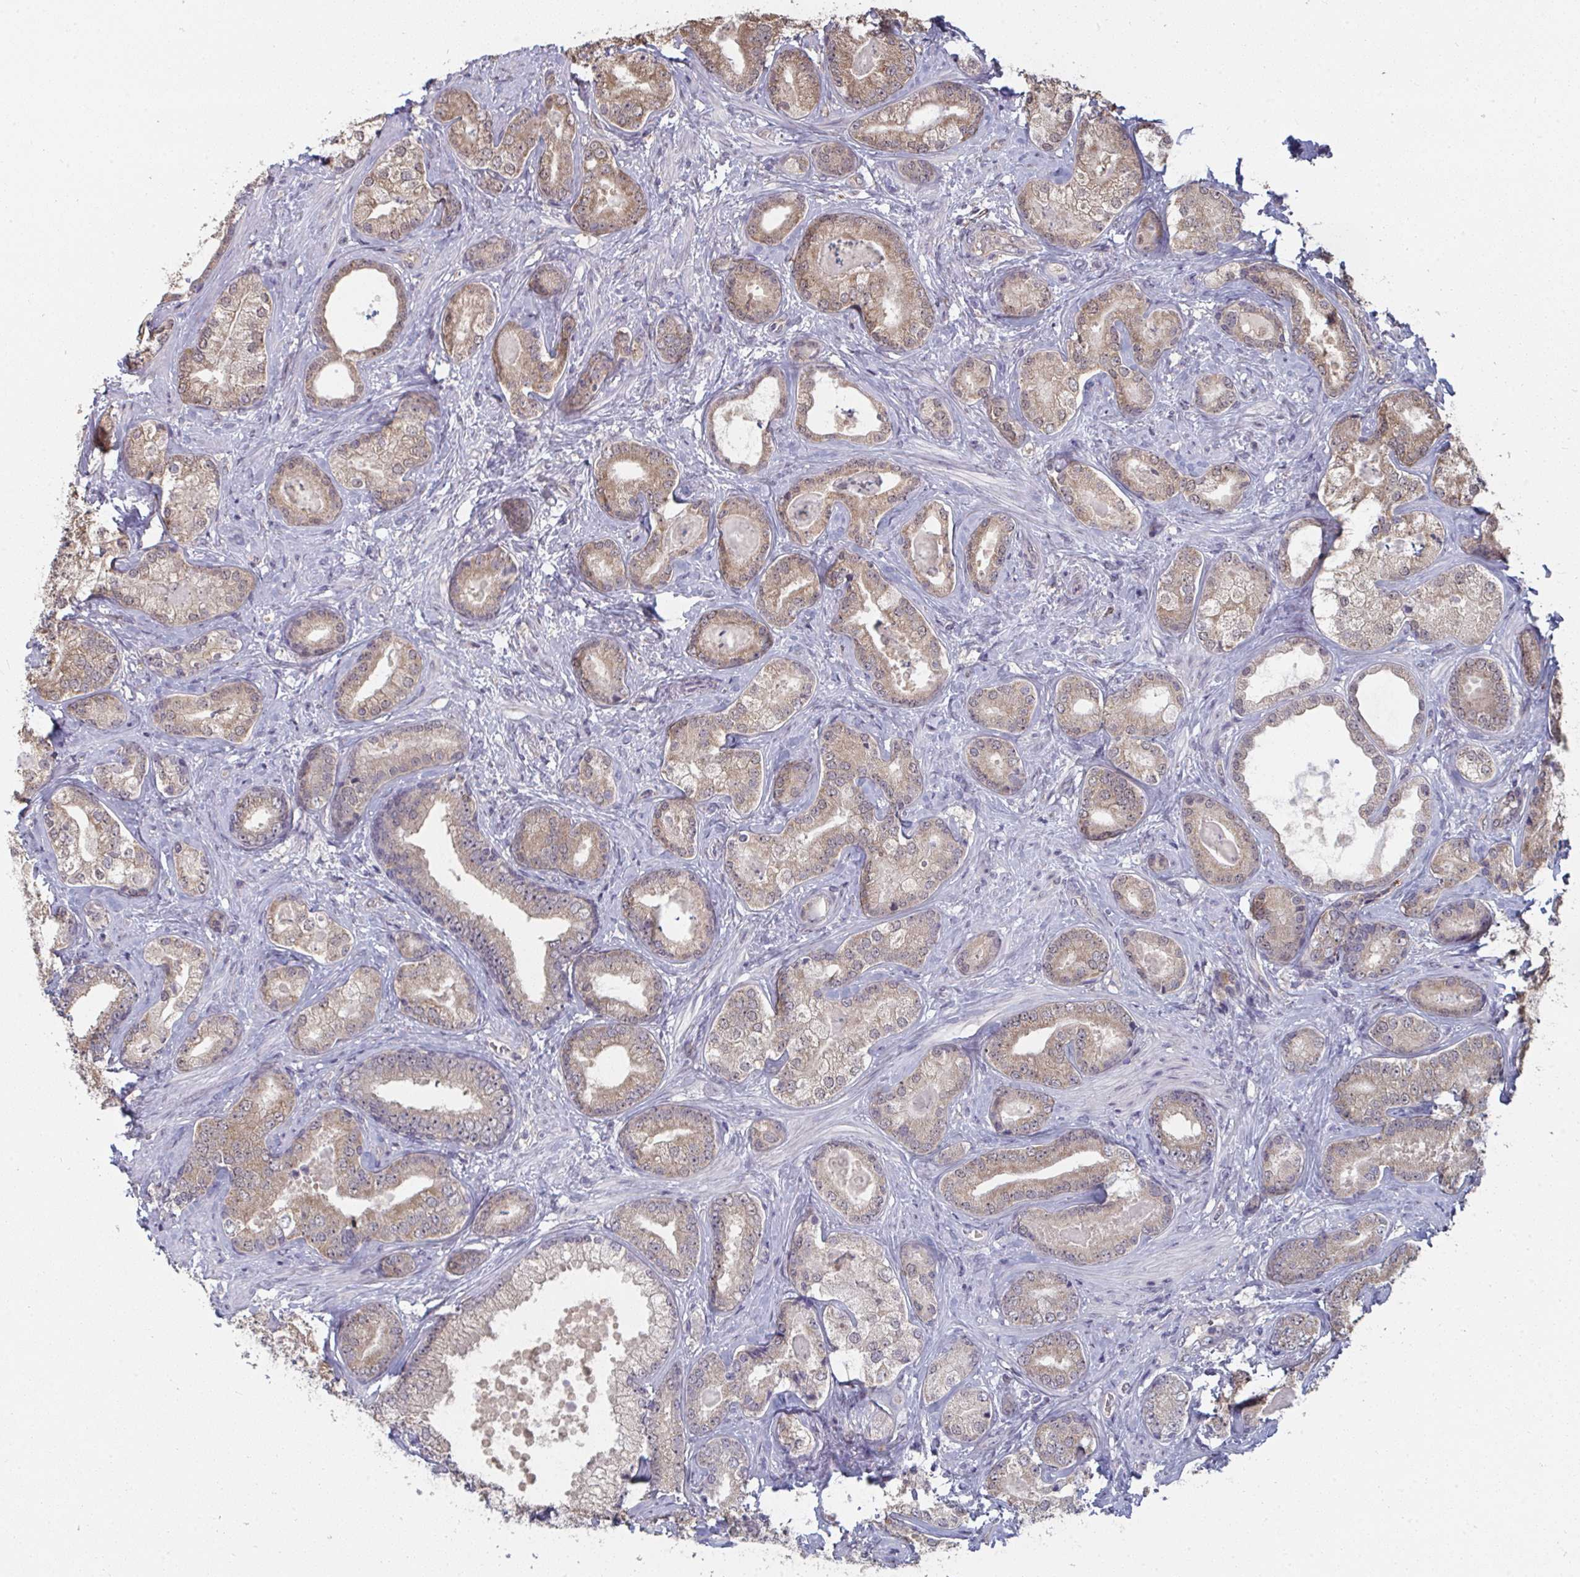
{"staining": {"intensity": "weak", "quantity": ">75%", "location": "cytoplasmic/membranous,nuclear"}, "tissue": "prostate cancer", "cell_type": "Tumor cells", "image_type": "cancer", "snomed": [{"axis": "morphology", "description": "Adenocarcinoma, High grade"}, {"axis": "topography", "description": "Prostate"}], "caption": "Prostate cancer (high-grade adenocarcinoma) stained with a protein marker demonstrates weak staining in tumor cells.", "gene": "LIX1", "patient": {"sex": "male", "age": 62}}